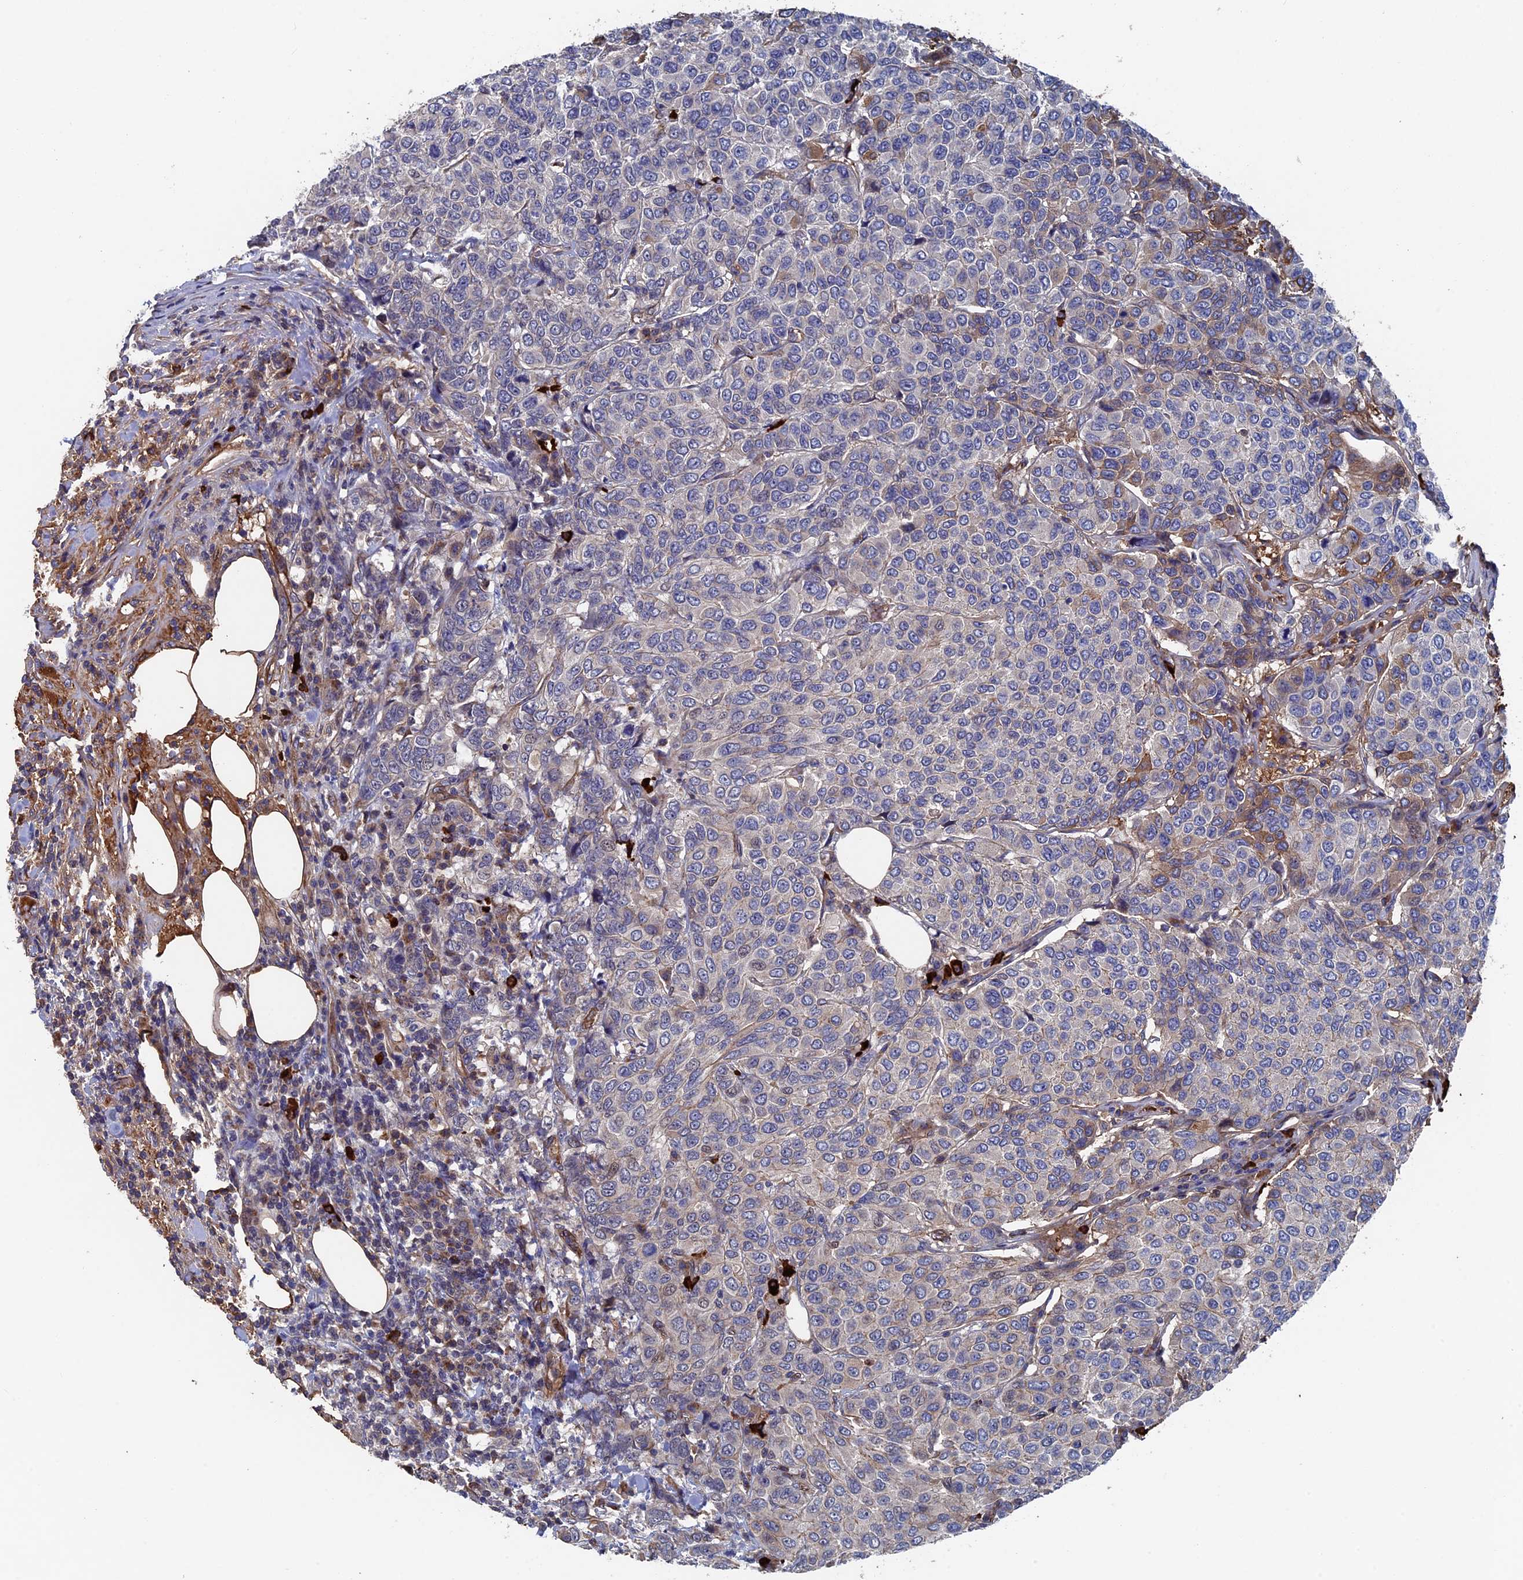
{"staining": {"intensity": "negative", "quantity": "none", "location": "none"}, "tissue": "breast cancer", "cell_type": "Tumor cells", "image_type": "cancer", "snomed": [{"axis": "morphology", "description": "Duct carcinoma"}, {"axis": "topography", "description": "Breast"}], "caption": "This is an immunohistochemistry (IHC) image of human intraductal carcinoma (breast). There is no positivity in tumor cells.", "gene": "RPUSD1", "patient": {"sex": "female", "age": 55}}